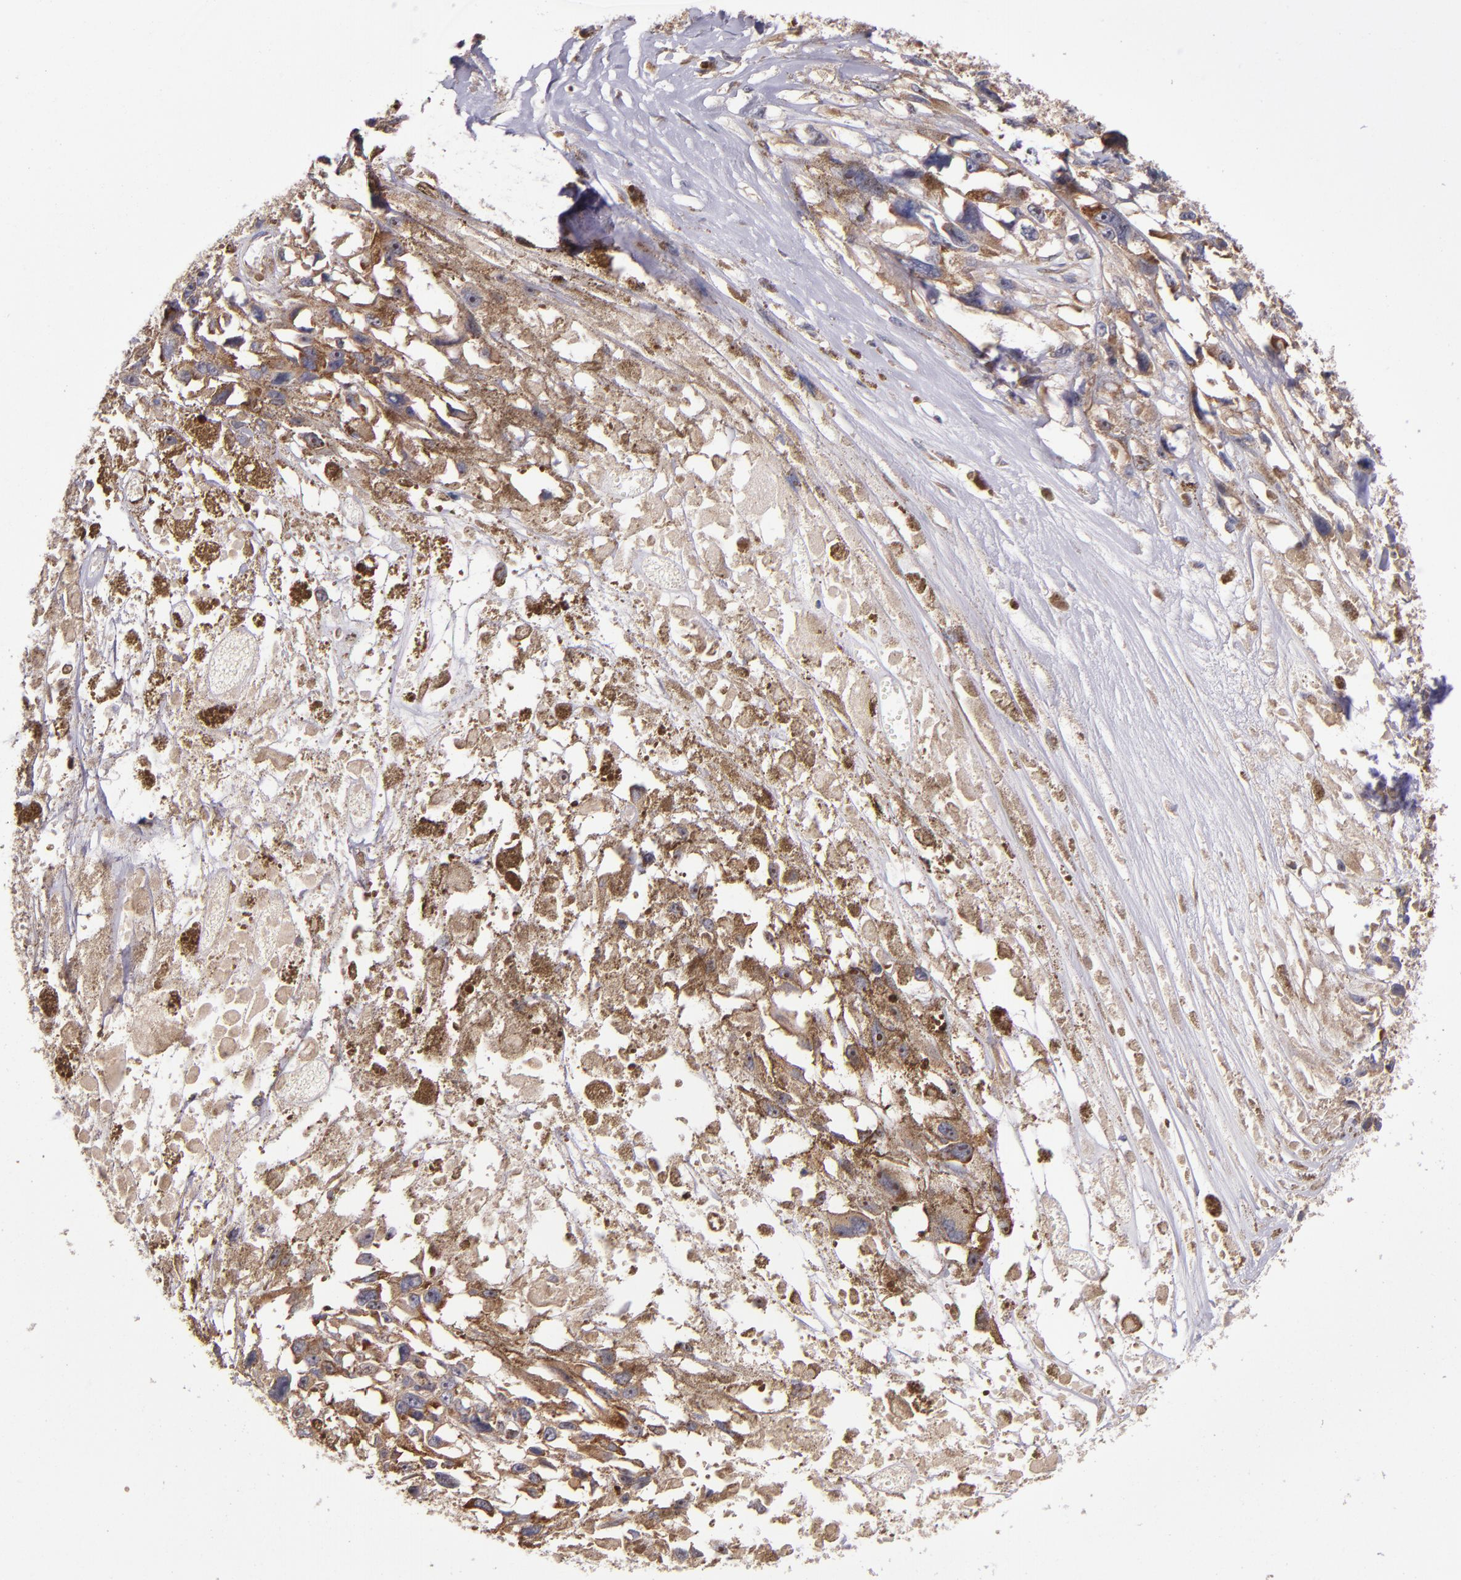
{"staining": {"intensity": "moderate", "quantity": ">75%", "location": "cytoplasmic/membranous"}, "tissue": "melanoma", "cell_type": "Tumor cells", "image_type": "cancer", "snomed": [{"axis": "morphology", "description": "Malignant melanoma, Metastatic site"}, {"axis": "topography", "description": "Lymph node"}], "caption": "Melanoma was stained to show a protein in brown. There is medium levels of moderate cytoplasmic/membranous staining in about >75% of tumor cells.", "gene": "EIF4ENIF1", "patient": {"sex": "male", "age": 59}}